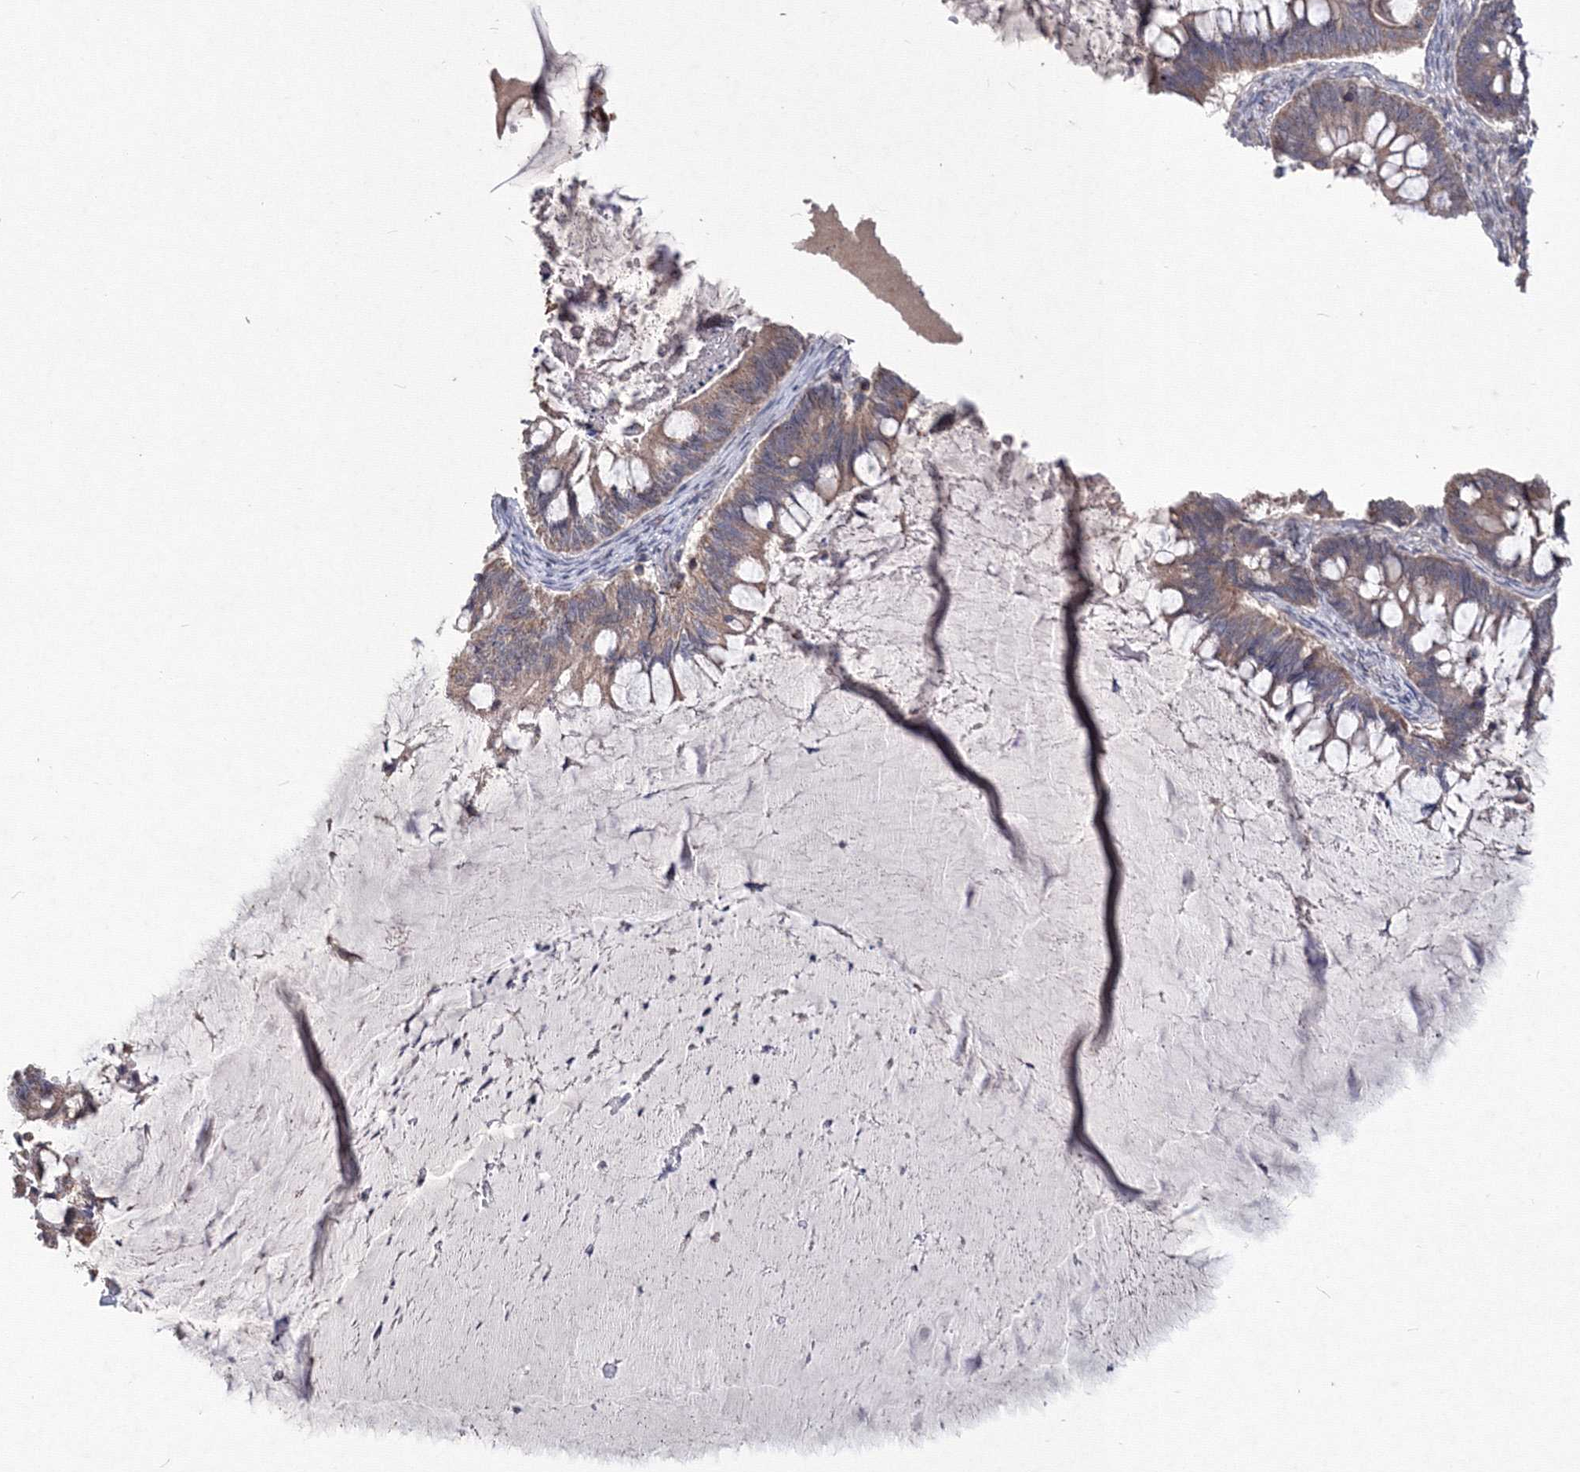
{"staining": {"intensity": "moderate", "quantity": "25%-75%", "location": "cytoplasmic/membranous"}, "tissue": "ovarian cancer", "cell_type": "Tumor cells", "image_type": "cancer", "snomed": [{"axis": "morphology", "description": "Cystadenocarcinoma, mucinous, NOS"}, {"axis": "topography", "description": "Ovary"}], "caption": "DAB (3,3'-diaminobenzidine) immunohistochemical staining of human ovarian cancer (mucinous cystadenocarcinoma) shows moderate cytoplasmic/membranous protein expression in approximately 25%-75% of tumor cells.", "gene": "PPP2R2B", "patient": {"sex": "female", "age": 61}}